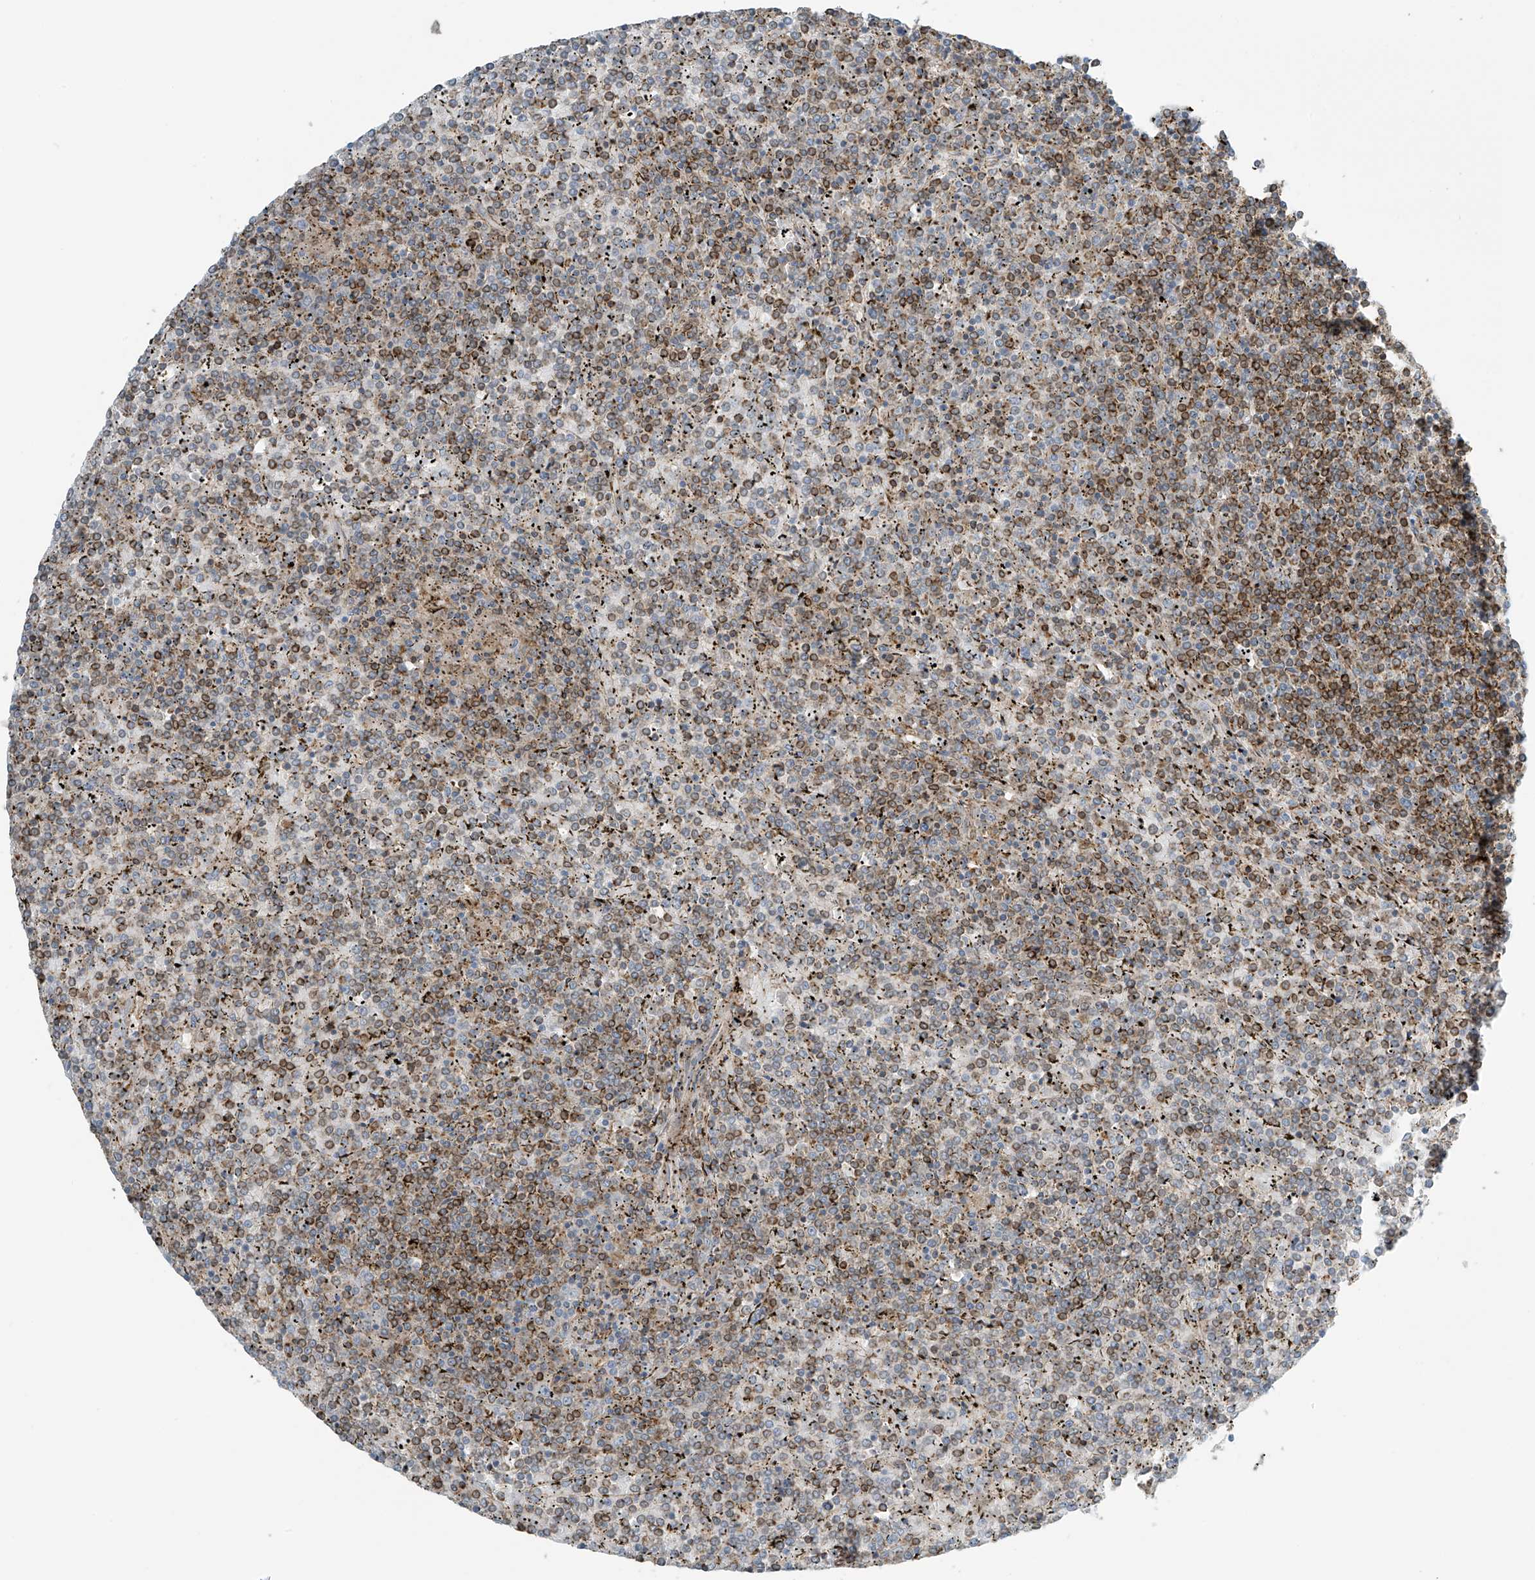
{"staining": {"intensity": "moderate", "quantity": "25%-75%", "location": "cytoplasmic/membranous"}, "tissue": "lymphoma", "cell_type": "Tumor cells", "image_type": "cancer", "snomed": [{"axis": "morphology", "description": "Malignant lymphoma, non-Hodgkin's type, Low grade"}, {"axis": "topography", "description": "Spleen"}], "caption": "The histopathology image shows a brown stain indicating the presence of a protein in the cytoplasmic/membranous of tumor cells in malignant lymphoma, non-Hodgkin's type (low-grade).", "gene": "SLC9A2", "patient": {"sex": "female", "age": 19}}